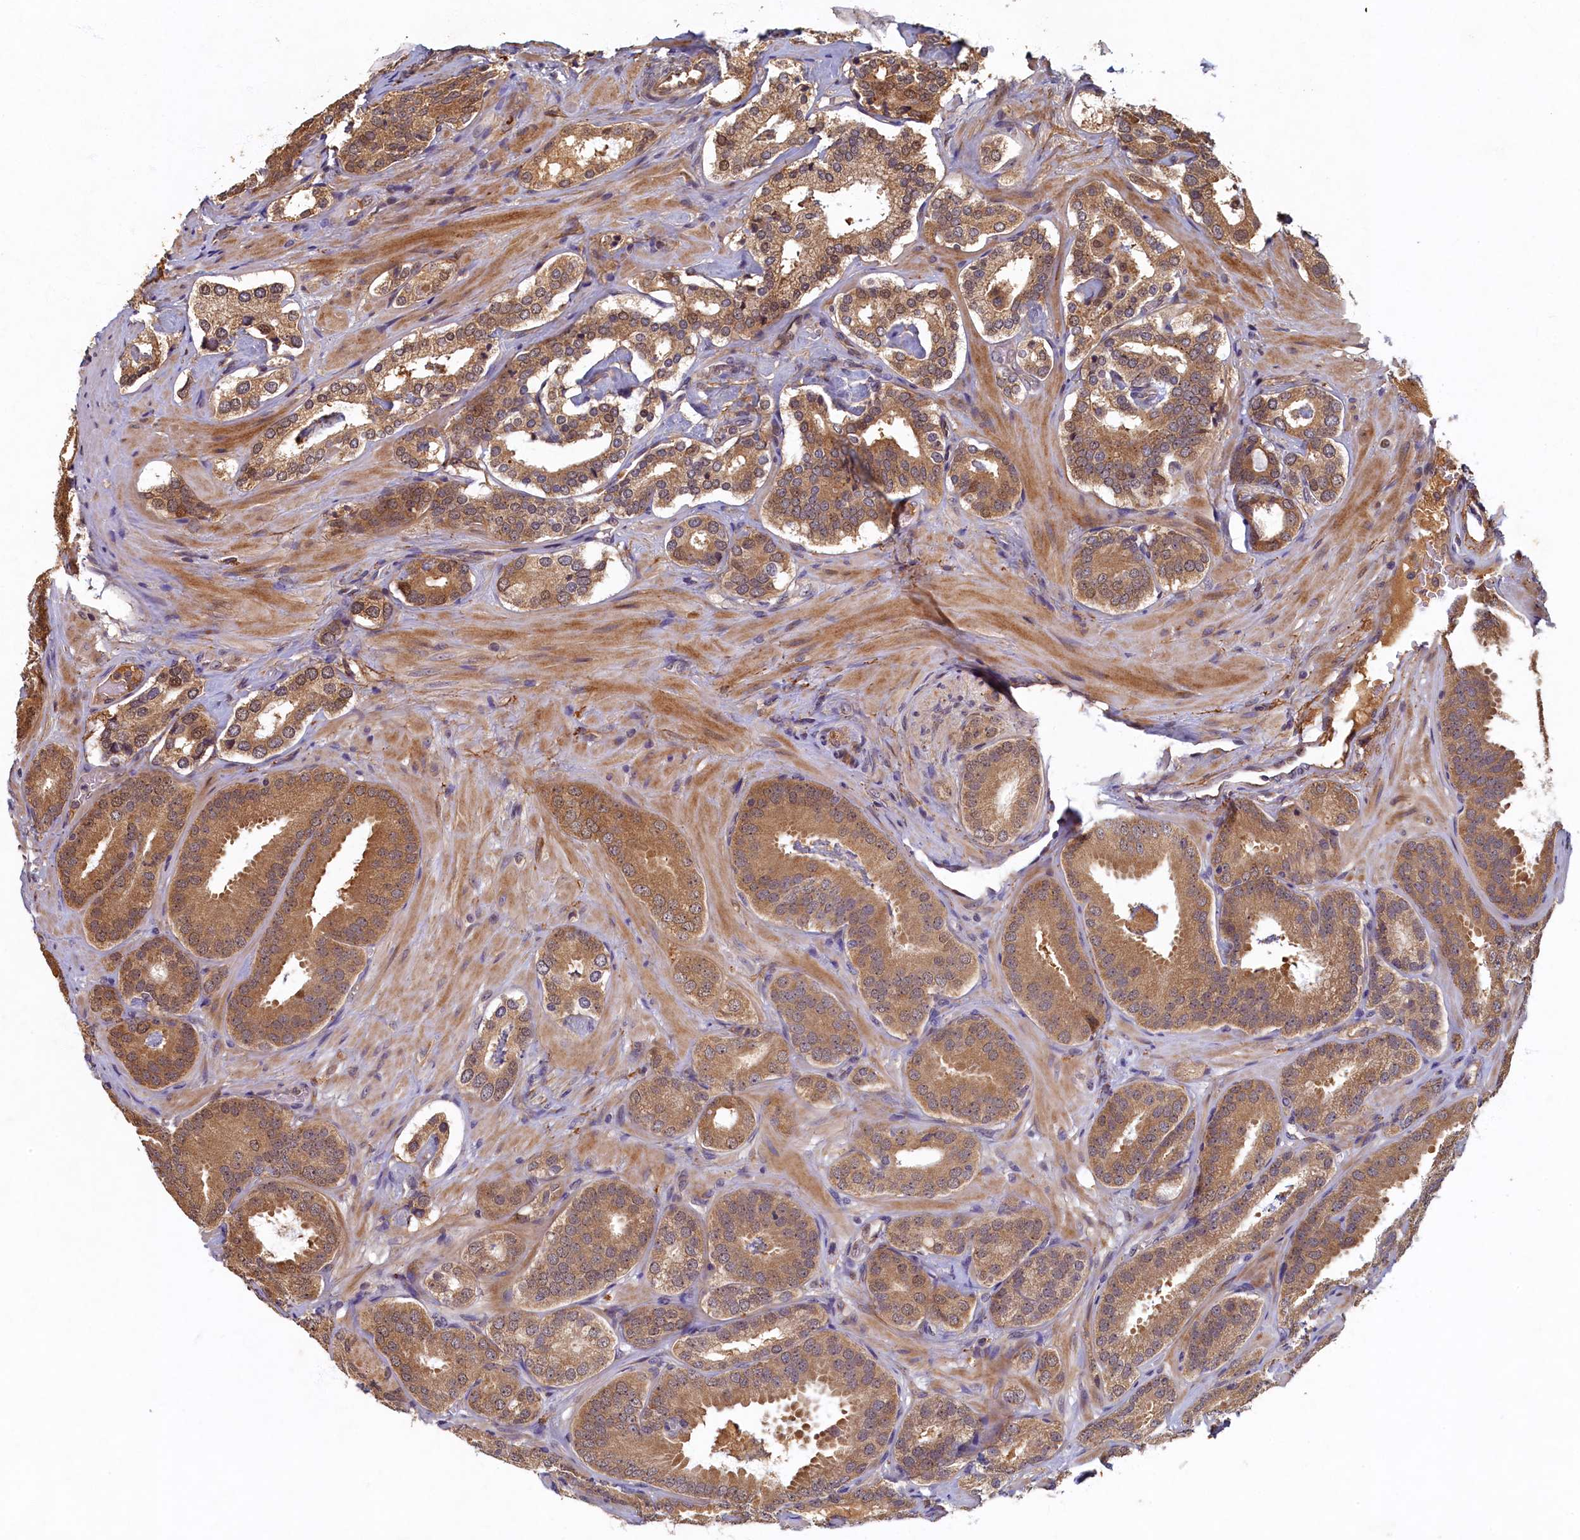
{"staining": {"intensity": "moderate", "quantity": ">75%", "location": "cytoplasmic/membranous"}, "tissue": "prostate cancer", "cell_type": "Tumor cells", "image_type": "cancer", "snomed": [{"axis": "morphology", "description": "Adenocarcinoma, High grade"}, {"axis": "topography", "description": "Prostate"}], "caption": "A brown stain highlights moderate cytoplasmic/membranous expression of a protein in human adenocarcinoma (high-grade) (prostate) tumor cells.", "gene": "LCMT2", "patient": {"sex": "male", "age": 63}}